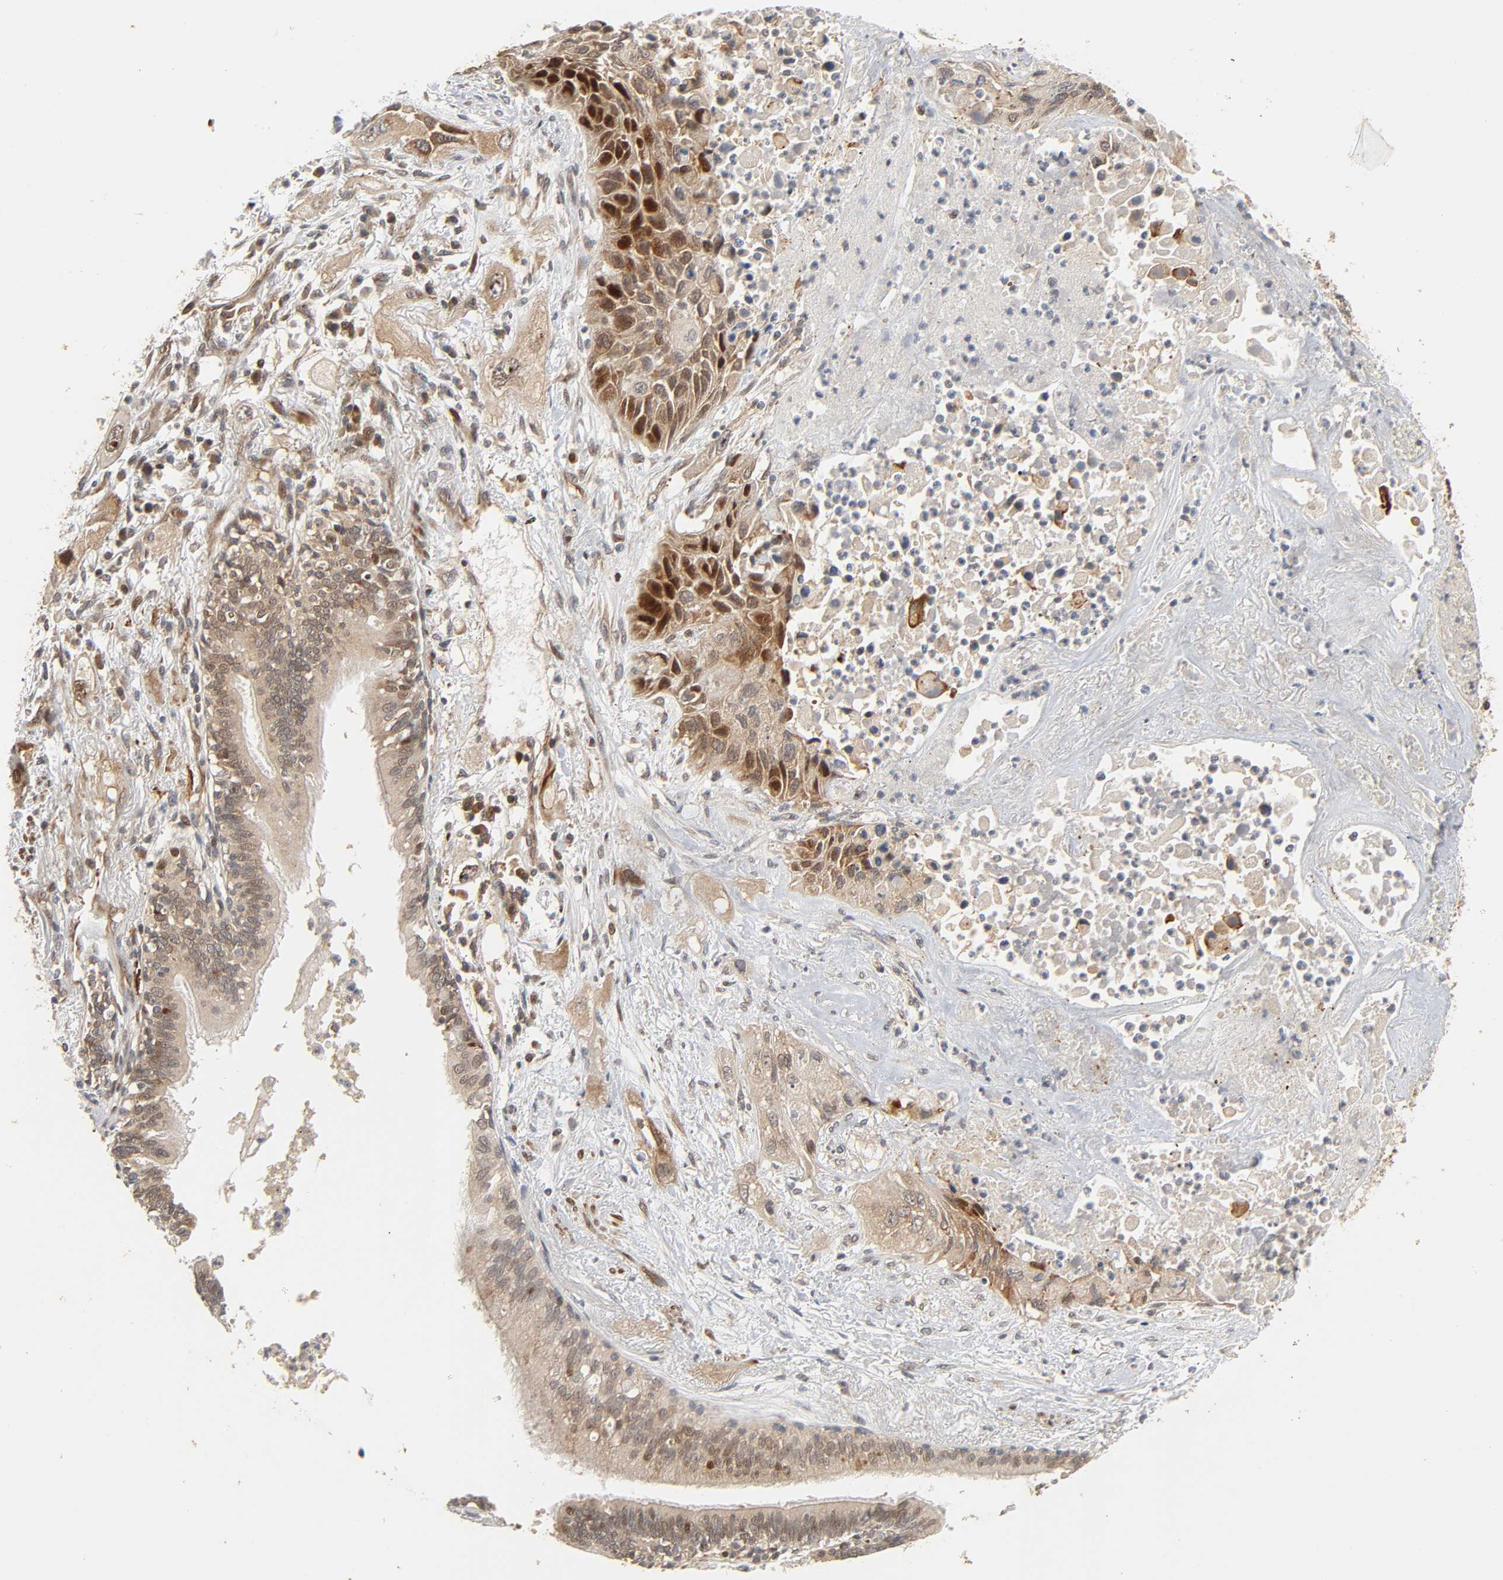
{"staining": {"intensity": "strong", "quantity": ">75%", "location": "cytoplasmic/membranous,nuclear"}, "tissue": "lung cancer", "cell_type": "Tumor cells", "image_type": "cancer", "snomed": [{"axis": "morphology", "description": "Squamous cell carcinoma, NOS"}, {"axis": "topography", "description": "Lung"}], "caption": "Lung squamous cell carcinoma stained with IHC exhibits strong cytoplasmic/membranous and nuclear staining in approximately >75% of tumor cells.", "gene": "NEMF", "patient": {"sex": "female", "age": 76}}